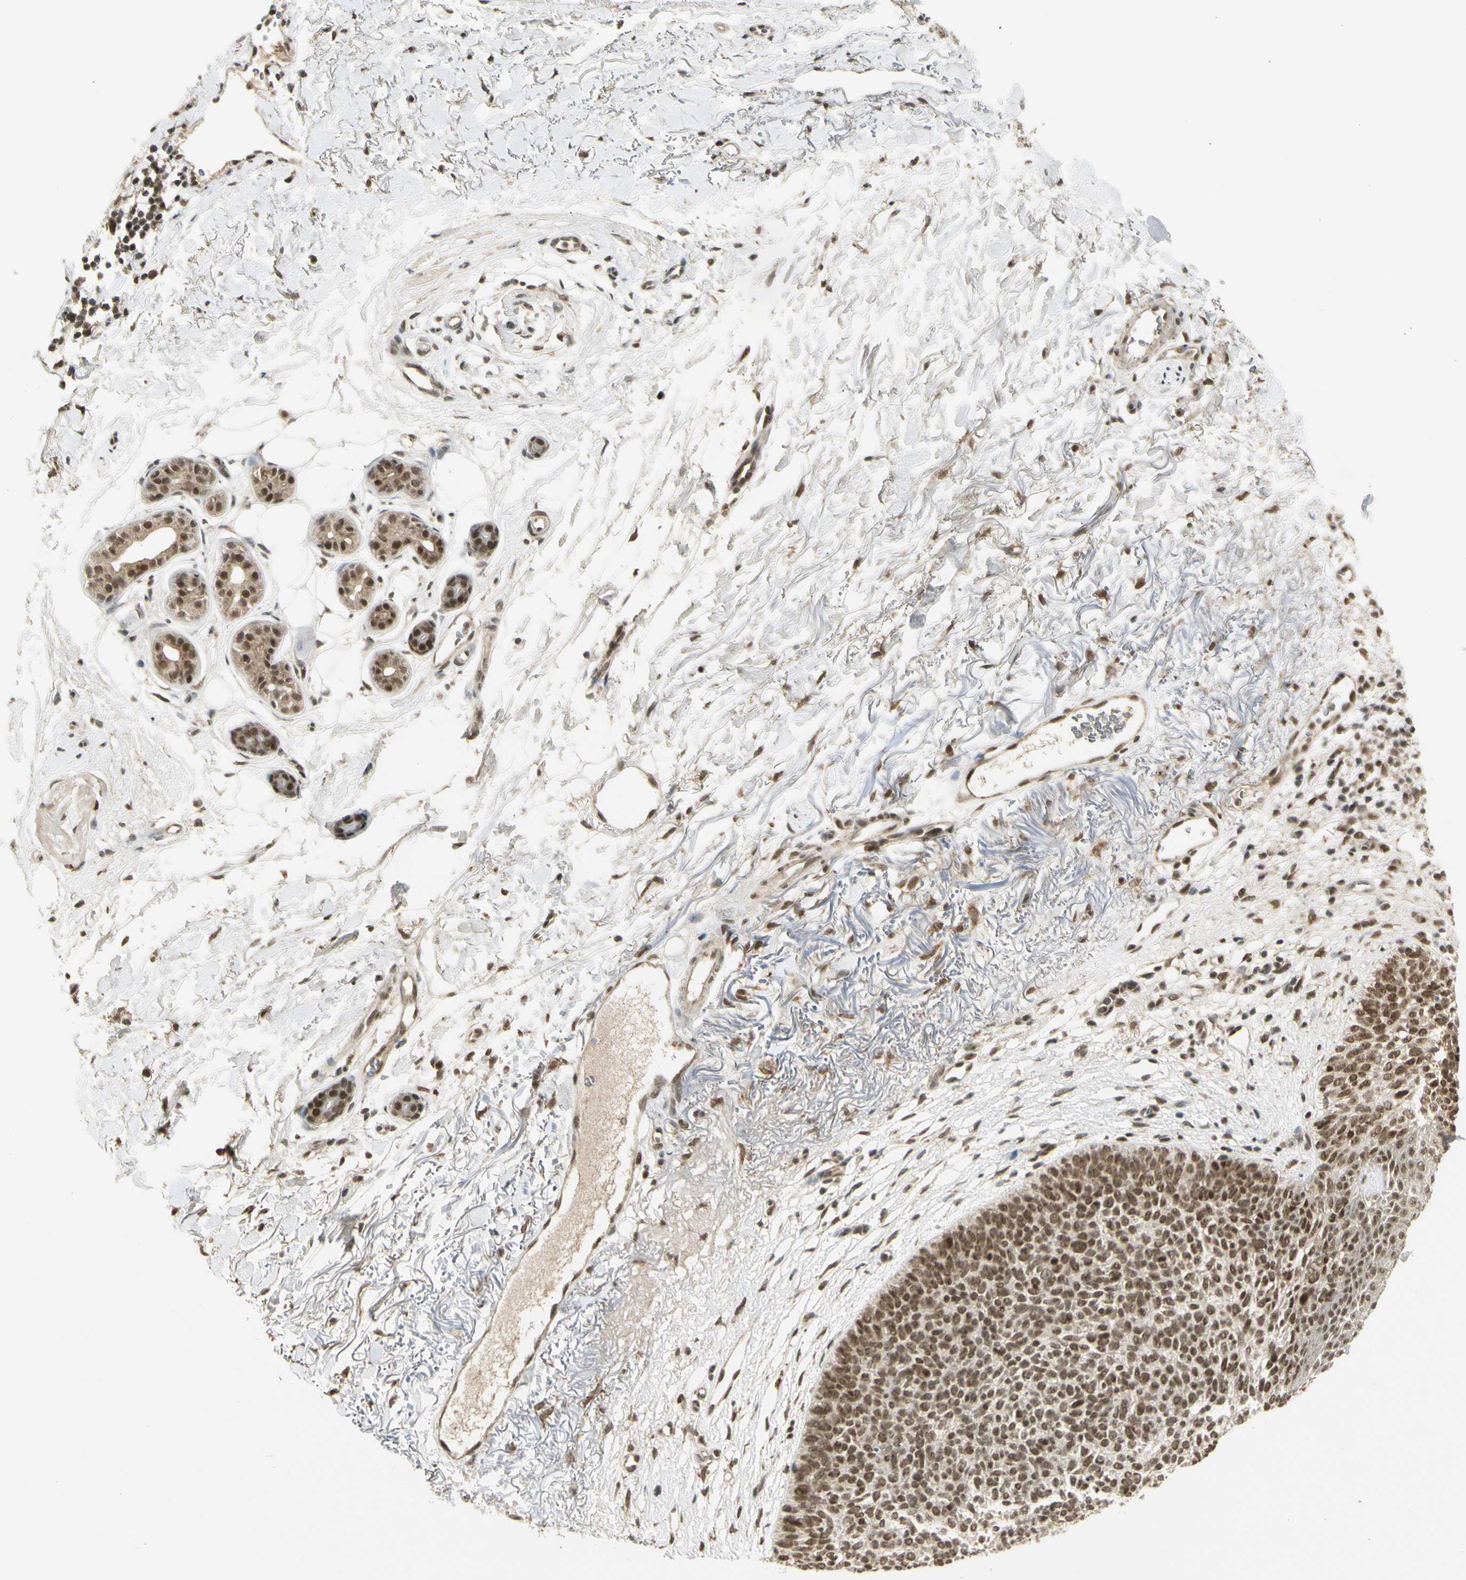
{"staining": {"intensity": "moderate", "quantity": ">75%", "location": "nuclear"}, "tissue": "skin cancer", "cell_type": "Tumor cells", "image_type": "cancer", "snomed": [{"axis": "morphology", "description": "Basal cell carcinoma"}, {"axis": "topography", "description": "Skin"}], "caption": "Protein analysis of skin cancer (basal cell carcinoma) tissue exhibits moderate nuclear positivity in approximately >75% of tumor cells.", "gene": "ZNF135", "patient": {"sex": "female", "age": 70}}